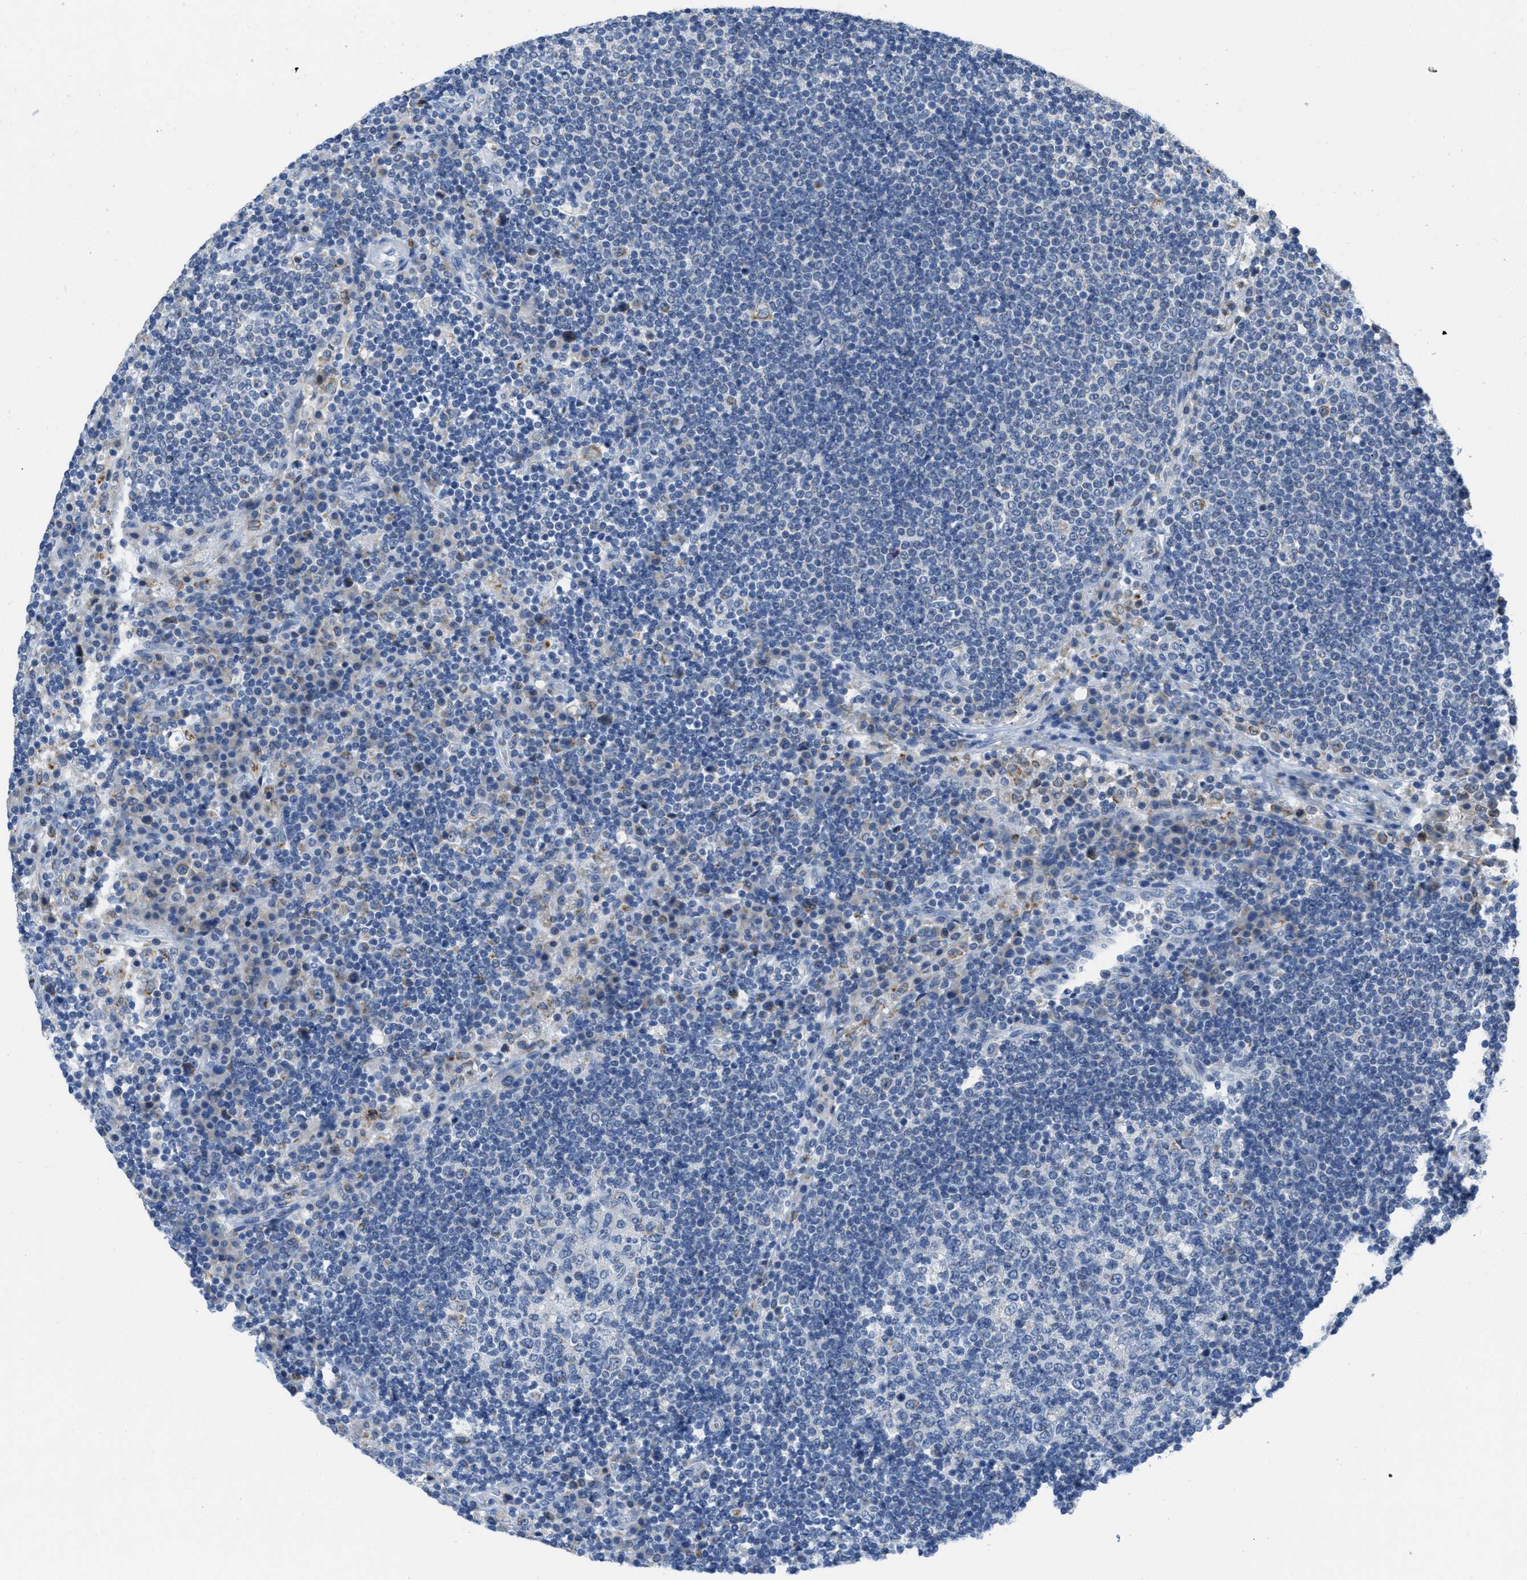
{"staining": {"intensity": "negative", "quantity": "none", "location": "none"}, "tissue": "lymph node", "cell_type": "Germinal center cells", "image_type": "normal", "snomed": [{"axis": "morphology", "description": "Normal tissue, NOS"}, {"axis": "topography", "description": "Lymph node"}], "caption": "Unremarkable lymph node was stained to show a protein in brown. There is no significant positivity in germinal center cells. Brightfield microscopy of IHC stained with DAB (brown) and hematoxylin (blue), captured at high magnification.", "gene": "PTDSS1", "patient": {"sex": "female", "age": 53}}